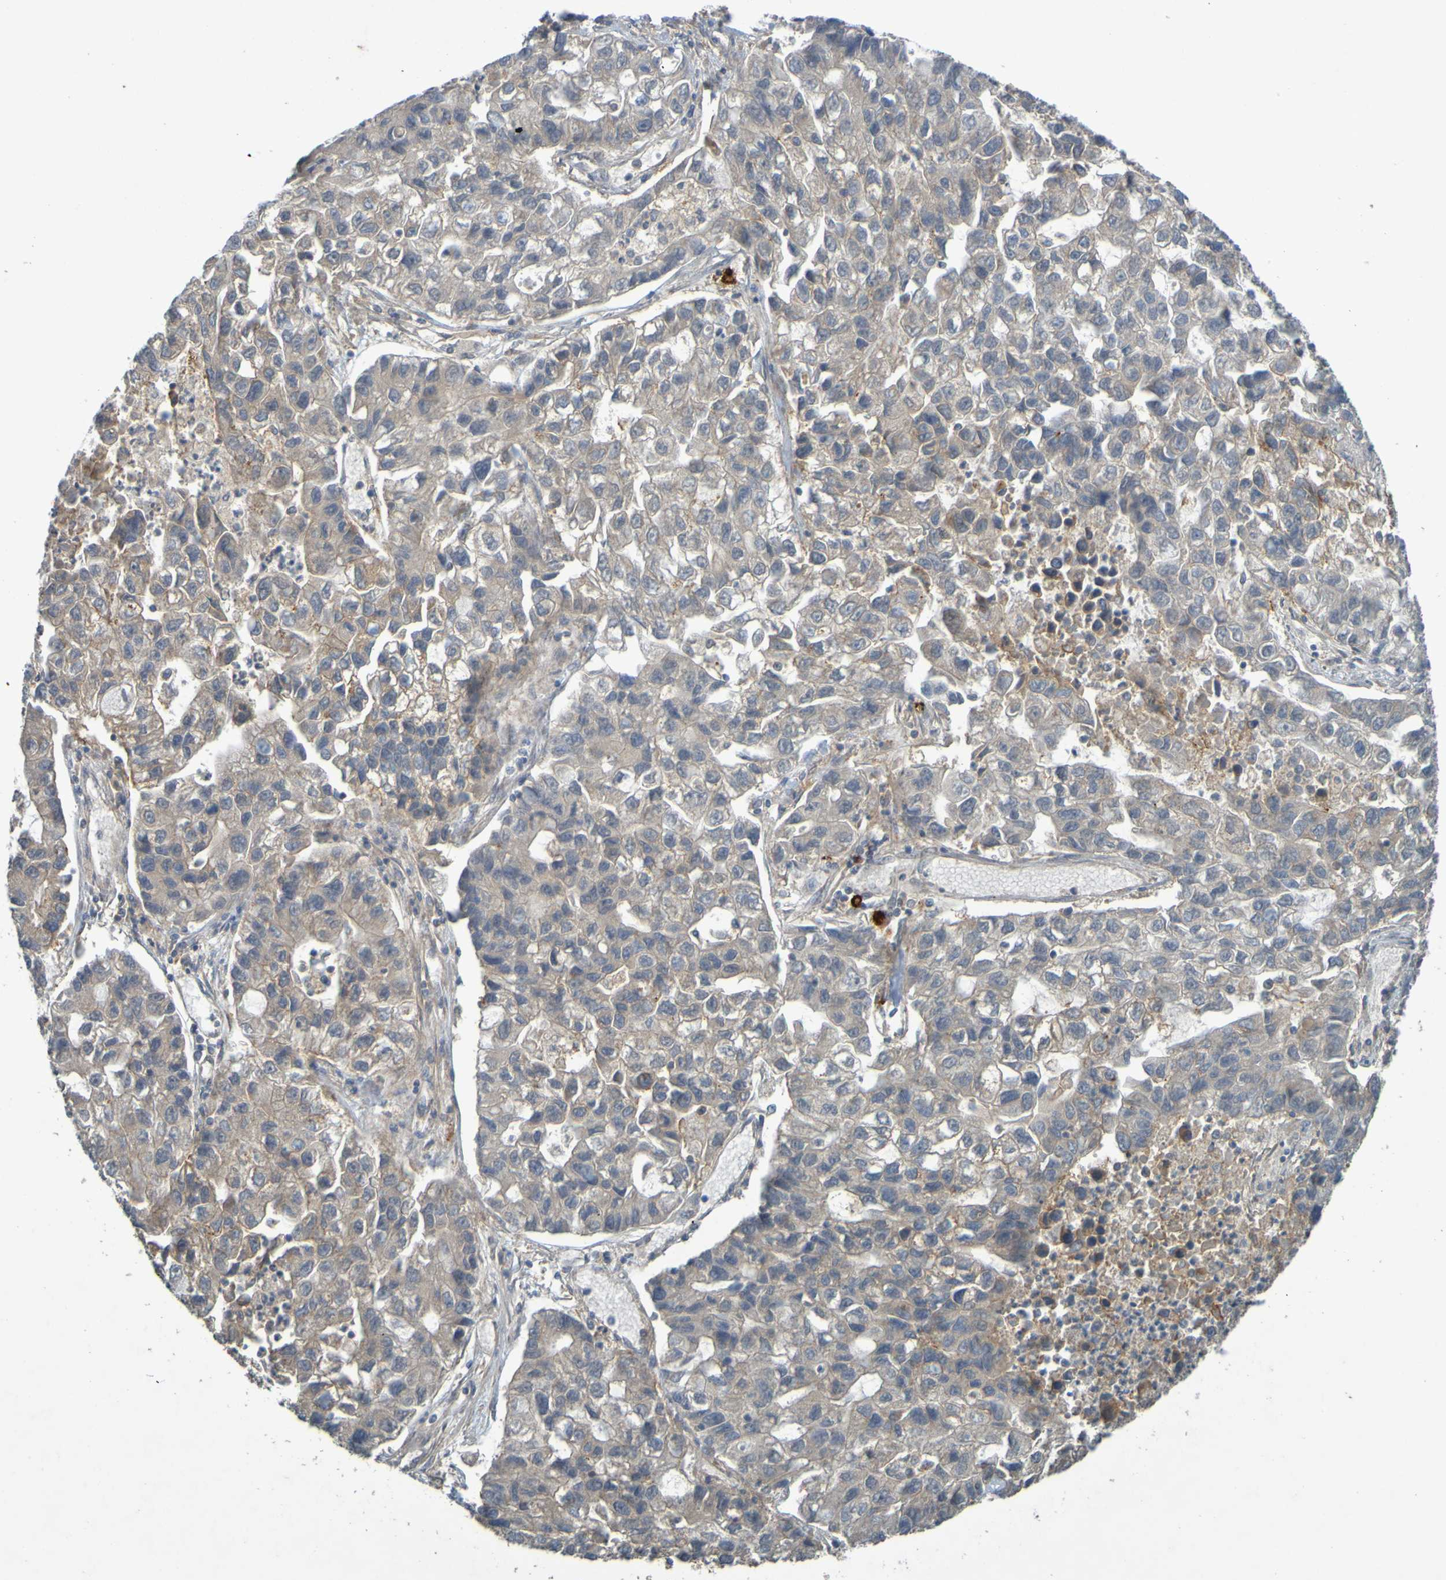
{"staining": {"intensity": "weak", "quantity": ">75%", "location": "cytoplasmic/membranous"}, "tissue": "lung cancer", "cell_type": "Tumor cells", "image_type": "cancer", "snomed": [{"axis": "morphology", "description": "Adenocarcinoma, NOS"}, {"axis": "topography", "description": "Lung"}], "caption": "A brown stain labels weak cytoplasmic/membranous expression of a protein in lung cancer tumor cells.", "gene": "B3GAT2", "patient": {"sex": "female", "age": 51}}